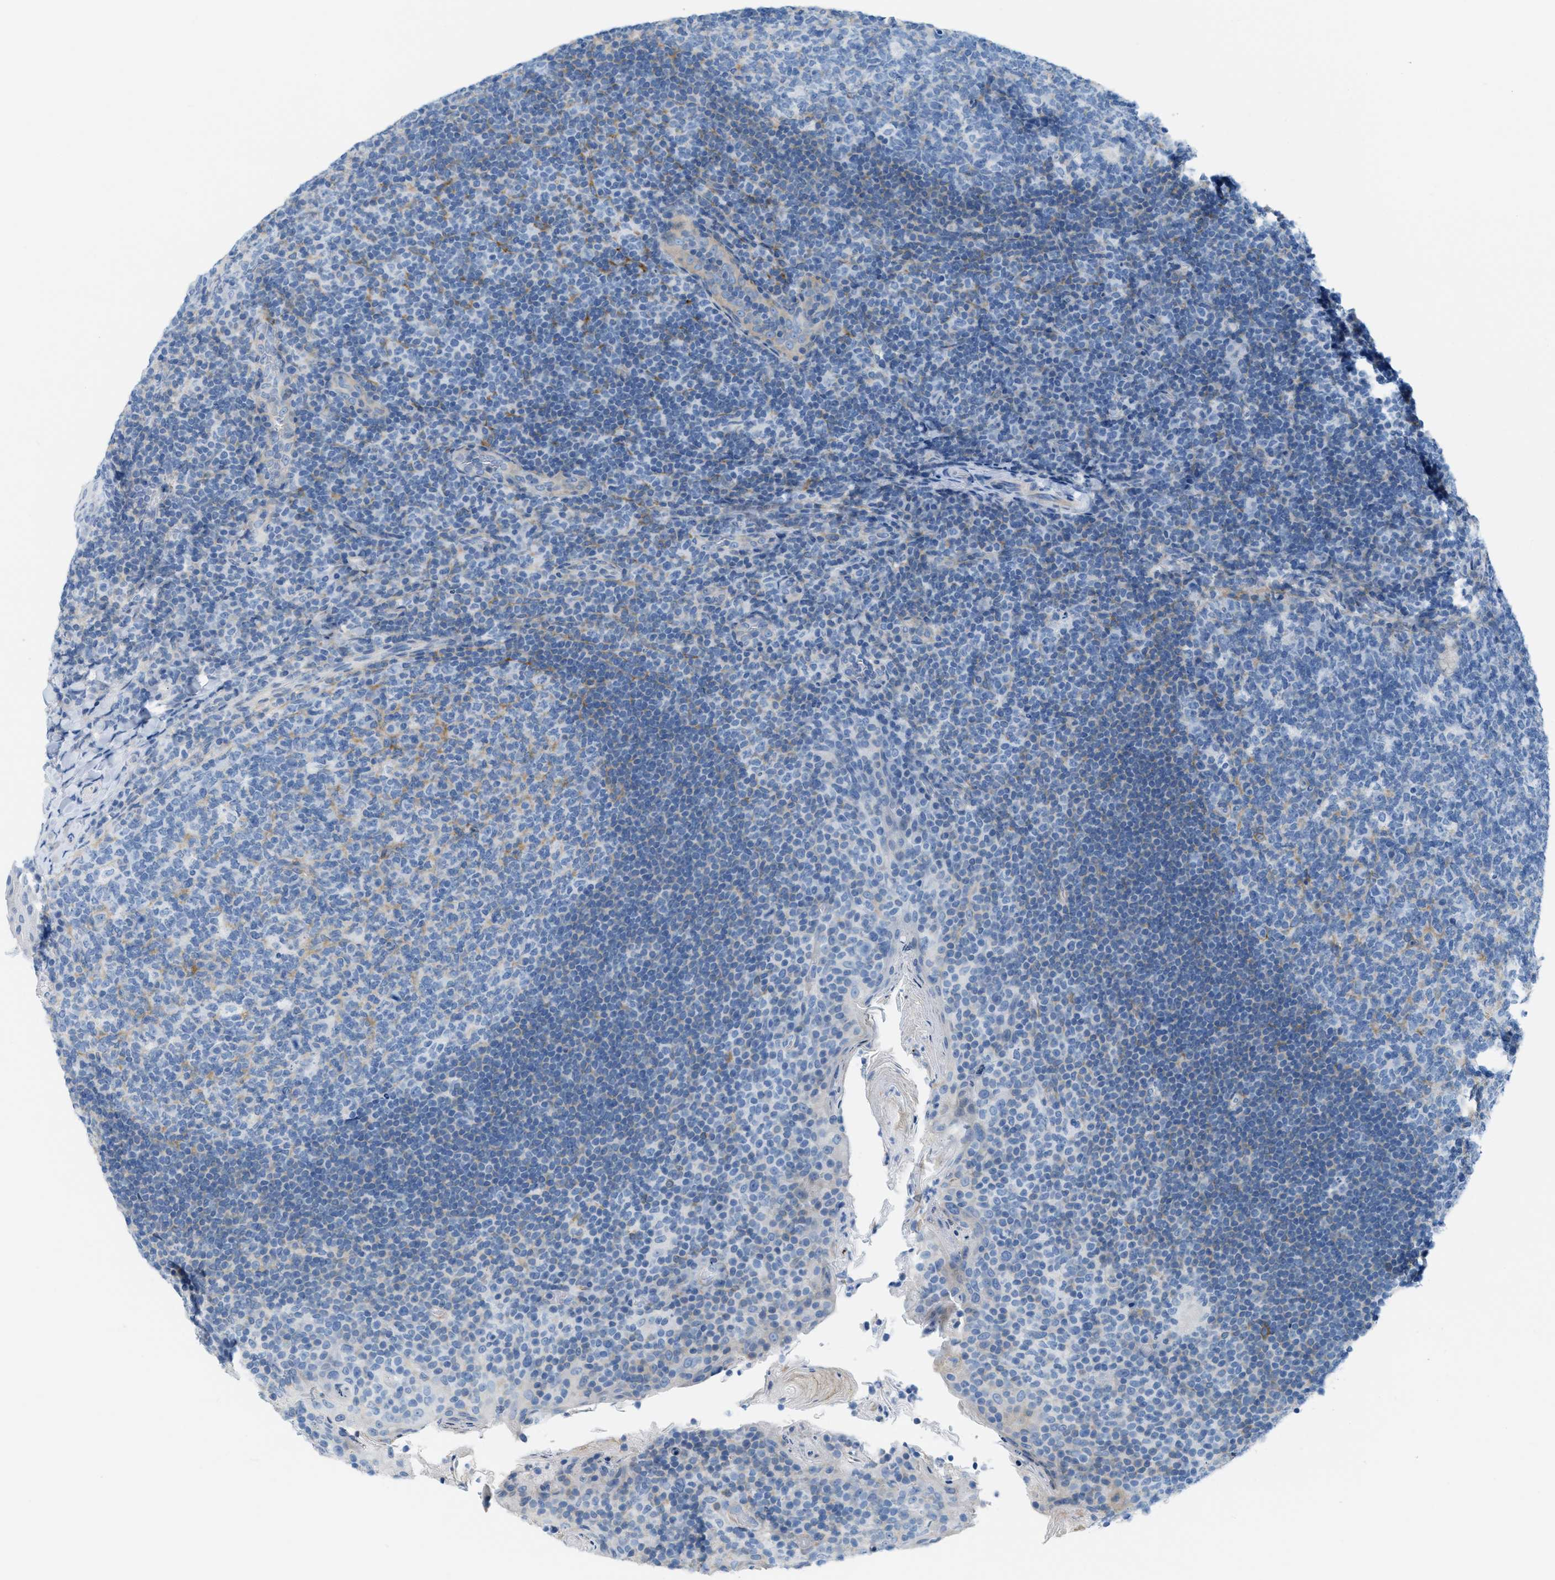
{"staining": {"intensity": "negative", "quantity": "none", "location": "none"}, "tissue": "tonsil", "cell_type": "Germinal center cells", "image_type": "normal", "snomed": [{"axis": "morphology", "description": "Normal tissue, NOS"}, {"axis": "topography", "description": "Tonsil"}], "caption": "The image displays no staining of germinal center cells in unremarkable tonsil.", "gene": "ASGR1", "patient": {"sex": "male", "age": 17}}